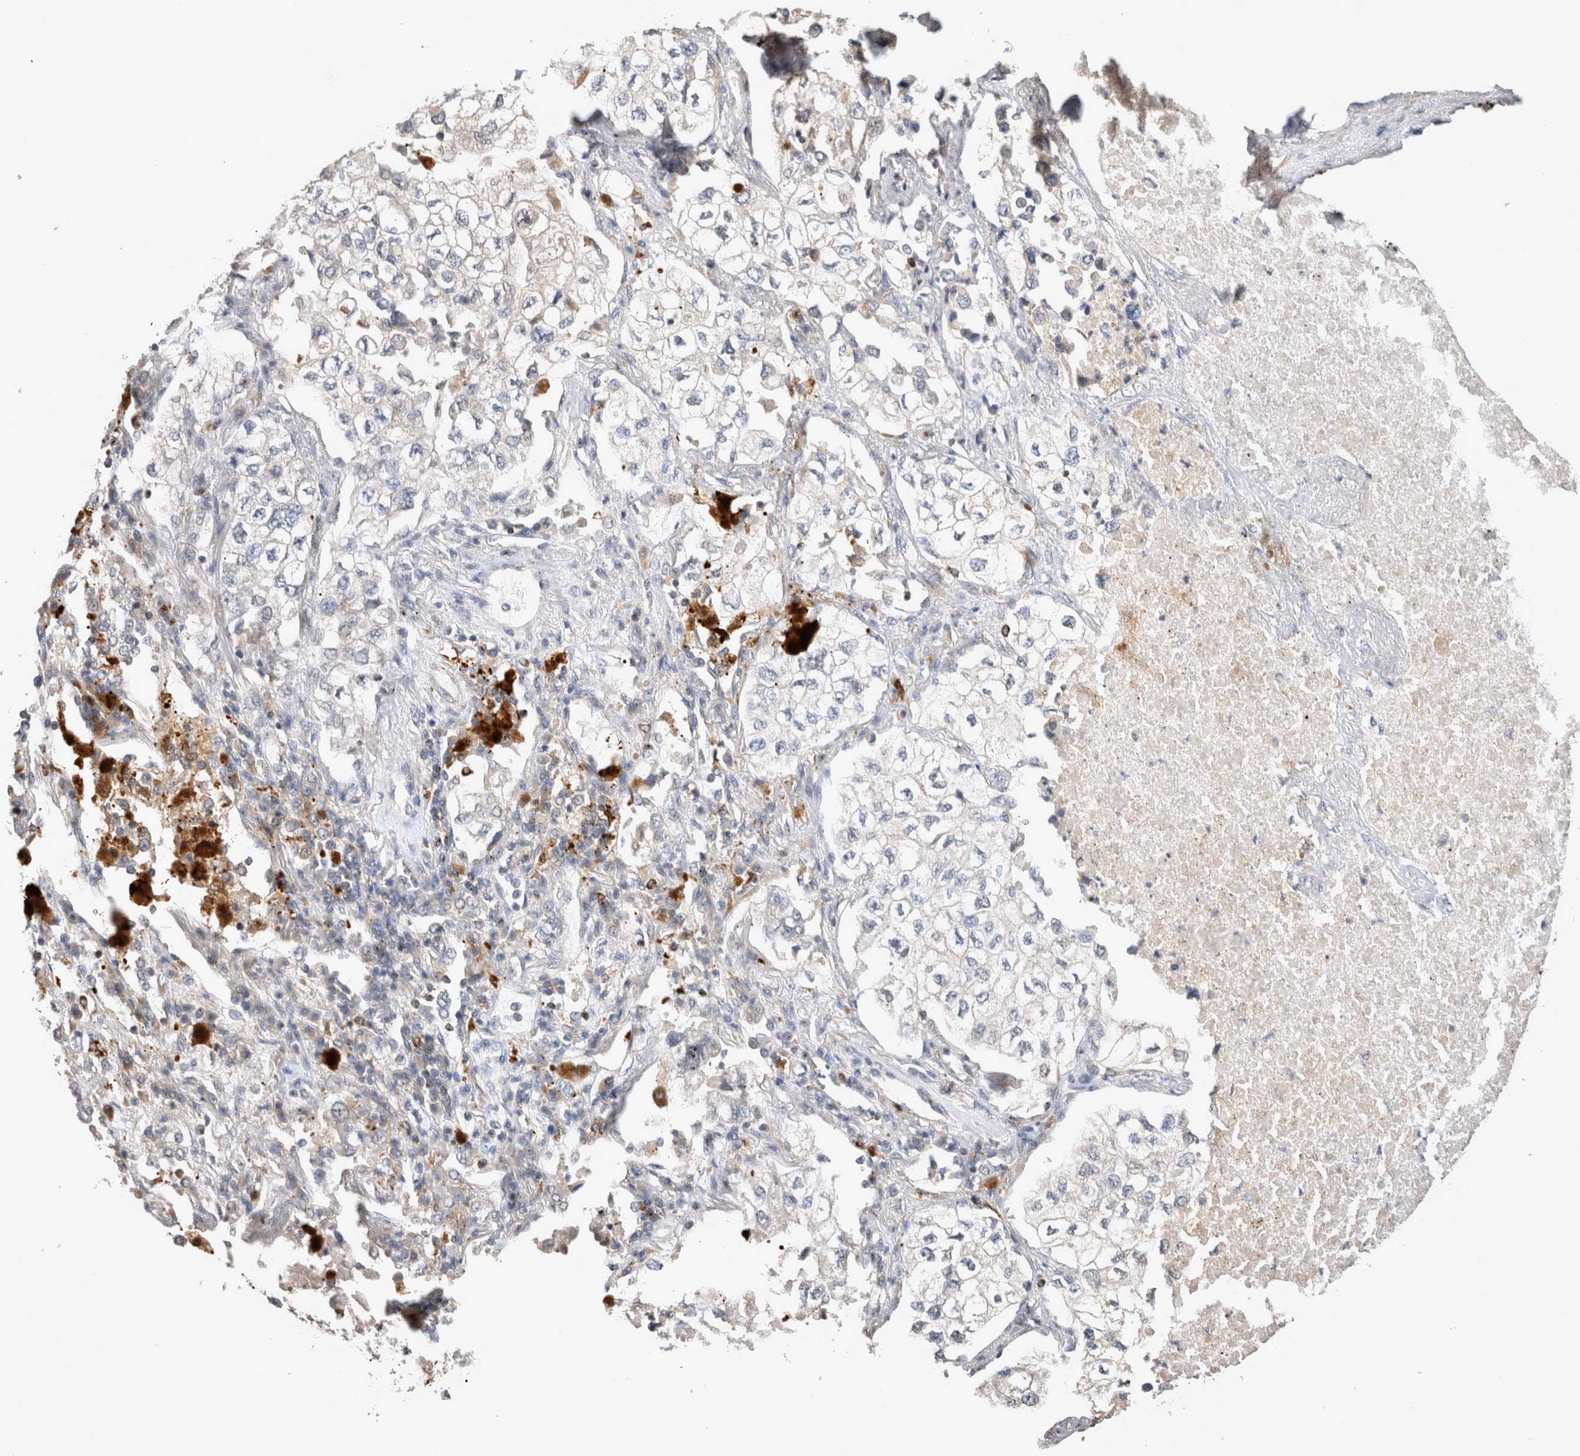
{"staining": {"intensity": "negative", "quantity": "none", "location": "none"}, "tissue": "lung cancer", "cell_type": "Tumor cells", "image_type": "cancer", "snomed": [{"axis": "morphology", "description": "Adenocarcinoma, NOS"}, {"axis": "topography", "description": "Lung"}], "caption": "Immunohistochemical staining of lung cancer exhibits no significant positivity in tumor cells.", "gene": "SERAC1", "patient": {"sex": "male", "age": 63}}